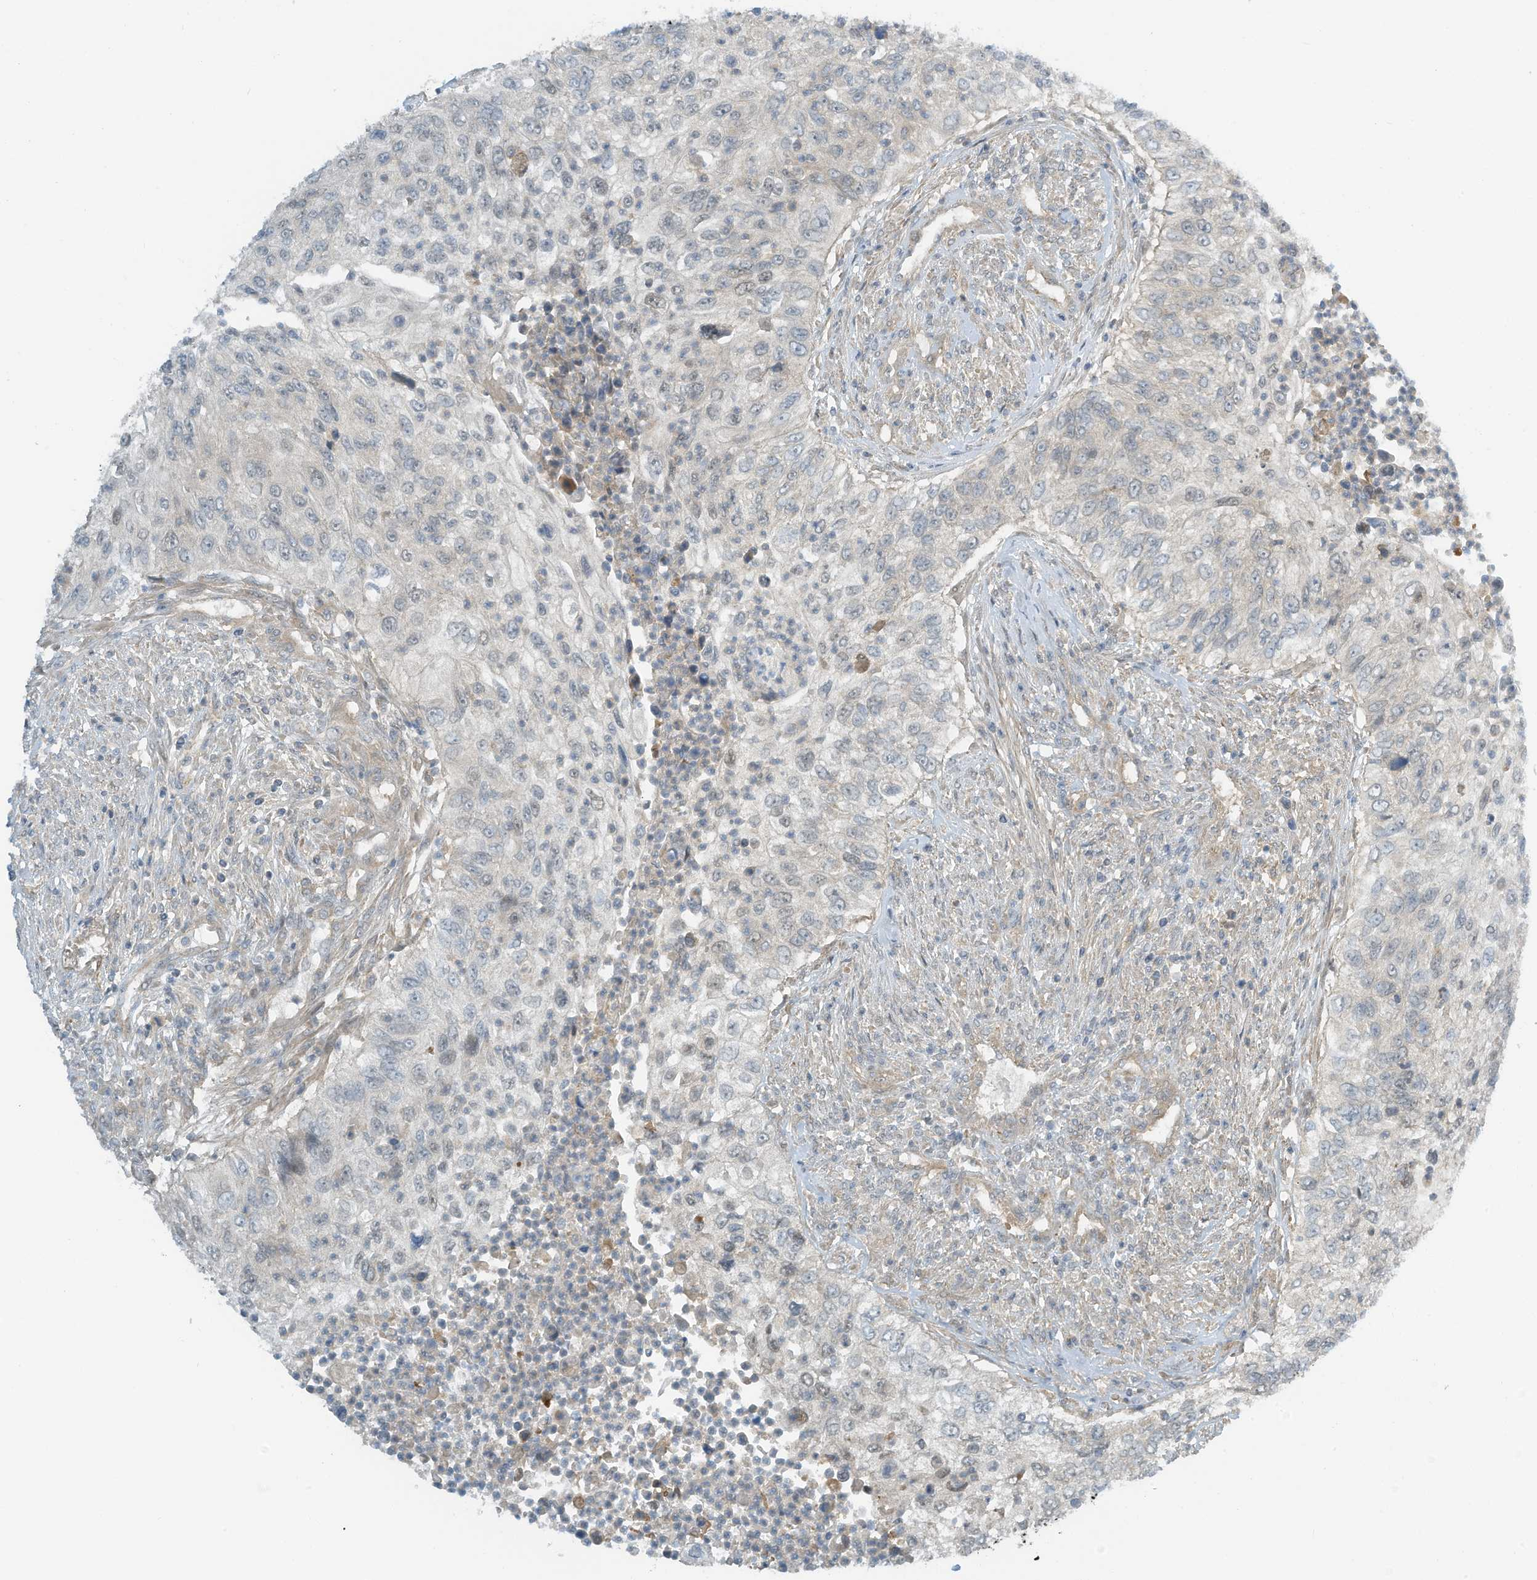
{"staining": {"intensity": "negative", "quantity": "none", "location": "none"}, "tissue": "urothelial cancer", "cell_type": "Tumor cells", "image_type": "cancer", "snomed": [{"axis": "morphology", "description": "Urothelial carcinoma, High grade"}, {"axis": "topography", "description": "Urinary bladder"}], "caption": "The photomicrograph reveals no staining of tumor cells in urothelial cancer.", "gene": "FSD1L", "patient": {"sex": "female", "age": 60}}